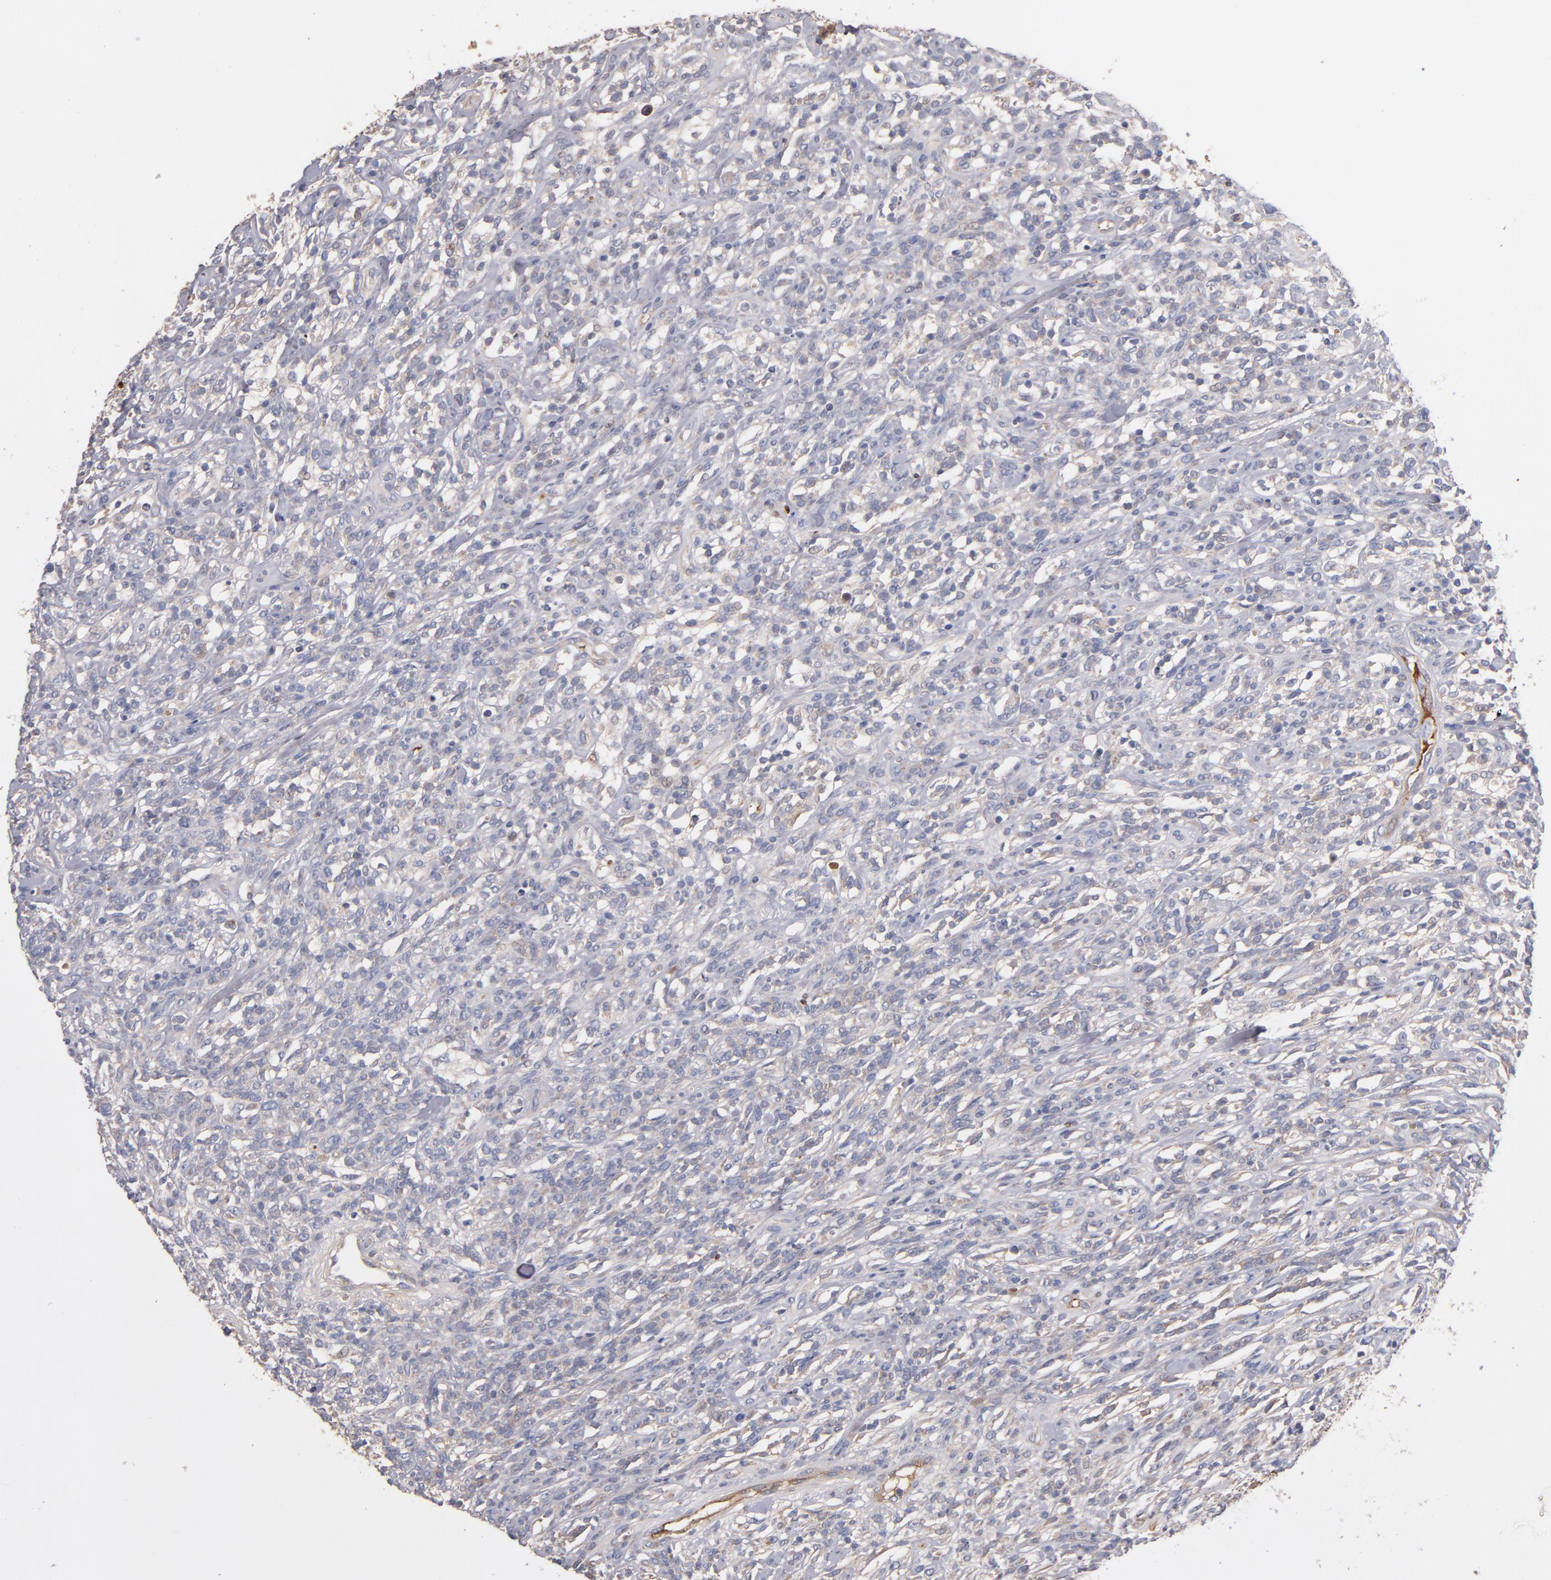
{"staining": {"intensity": "weak", "quantity": ">75%", "location": "cytoplasmic/membranous"}, "tissue": "lymphoma", "cell_type": "Tumor cells", "image_type": "cancer", "snomed": [{"axis": "morphology", "description": "Malignant lymphoma, non-Hodgkin's type, High grade"}, {"axis": "topography", "description": "Lymph node"}], "caption": "This histopathology image shows malignant lymphoma, non-Hodgkin's type (high-grade) stained with IHC to label a protein in brown. The cytoplasmic/membranous of tumor cells show weak positivity for the protein. Nuclei are counter-stained blue.", "gene": "DACT1", "patient": {"sex": "female", "age": 73}}